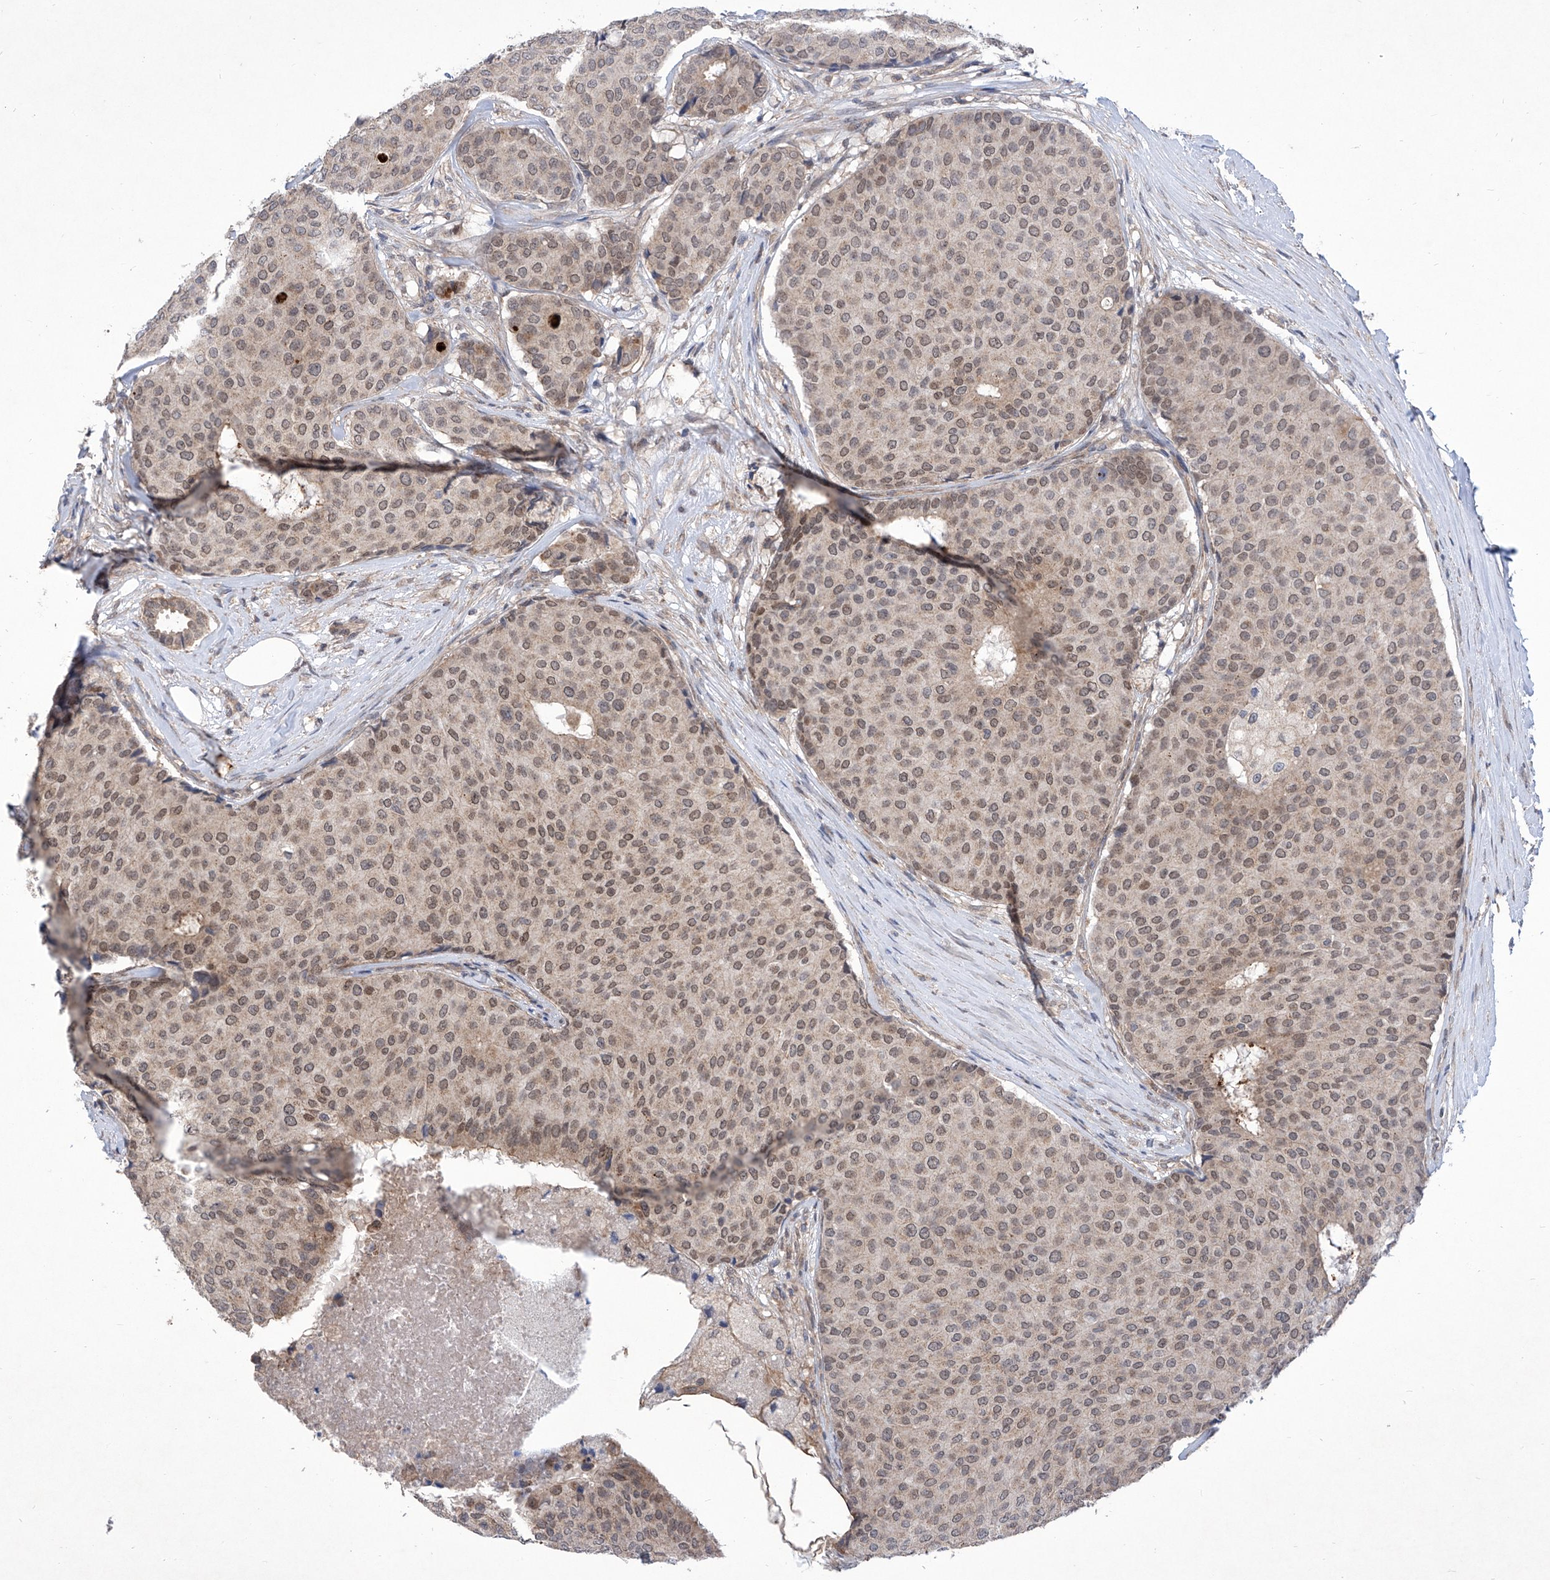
{"staining": {"intensity": "moderate", "quantity": ">75%", "location": "nuclear"}, "tissue": "breast cancer", "cell_type": "Tumor cells", "image_type": "cancer", "snomed": [{"axis": "morphology", "description": "Duct carcinoma"}, {"axis": "topography", "description": "Breast"}], "caption": "Immunohistochemistry histopathology image of neoplastic tissue: human breast cancer stained using immunohistochemistry (IHC) exhibits medium levels of moderate protein expression localized specifically in the nuclear of tumor cells, appearing as a nuclear brown color.", "gene": "KIFC2", "patient": {"sex": "female", "age": 75}}